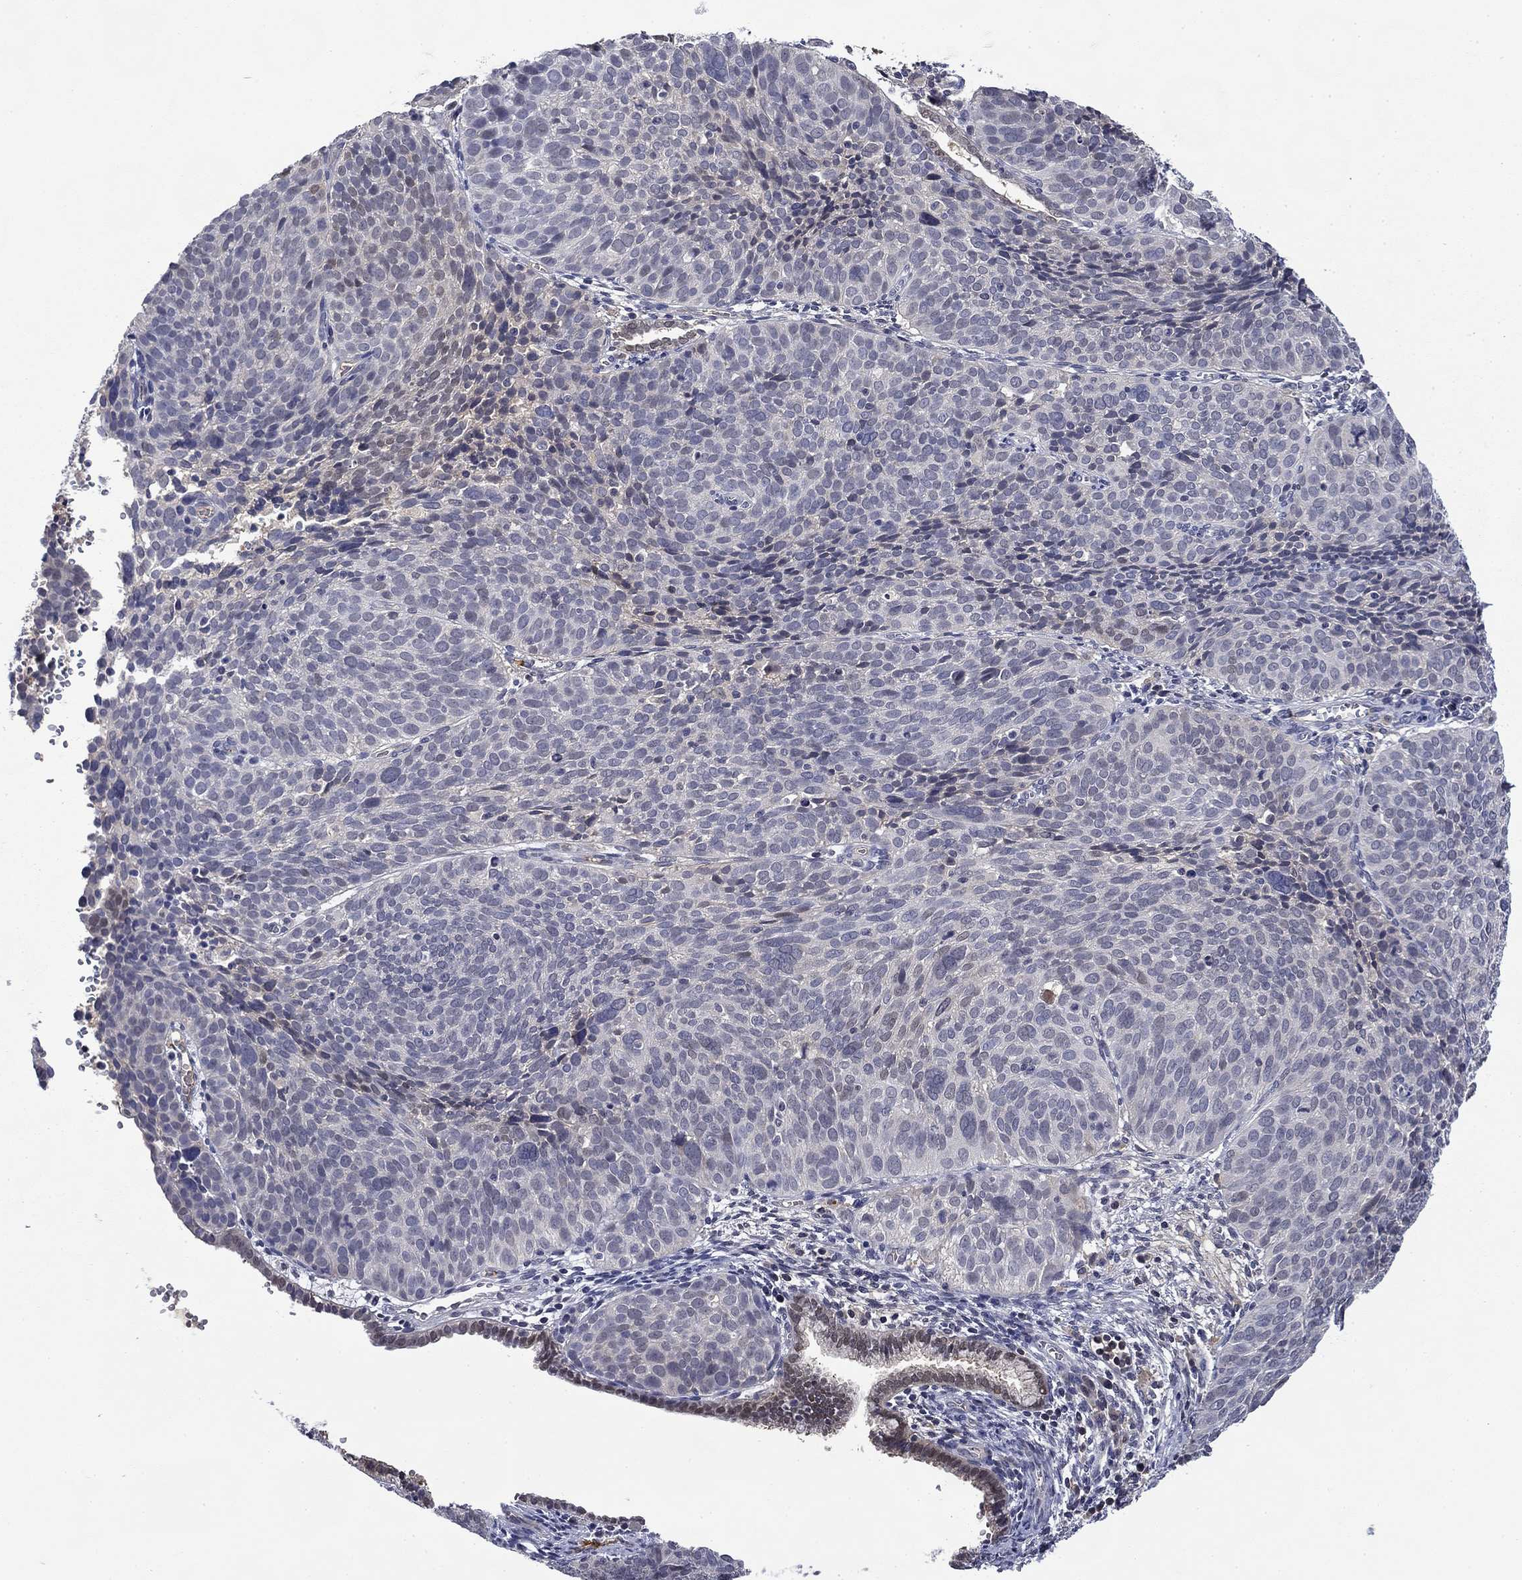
{"staining": {"intensity": "negative", "quantity": "none", "location": "none"}, "tissue": "cervical cancer", "cell_type": "Tumor cells", "image_type": "cancer", "snomed": [{"axis": "morphology", "description": "Squamous cell carcinoma, NOS"}, {"axis": "topography", "description": "Cervix"}], "caption": "This is an immunohistochemistry micrograph of squamous cell carcinoma (cervical). There is no staining in tumor cells.", "gene": "DDTL", "patient": {"sex": "female", "age": 39}}